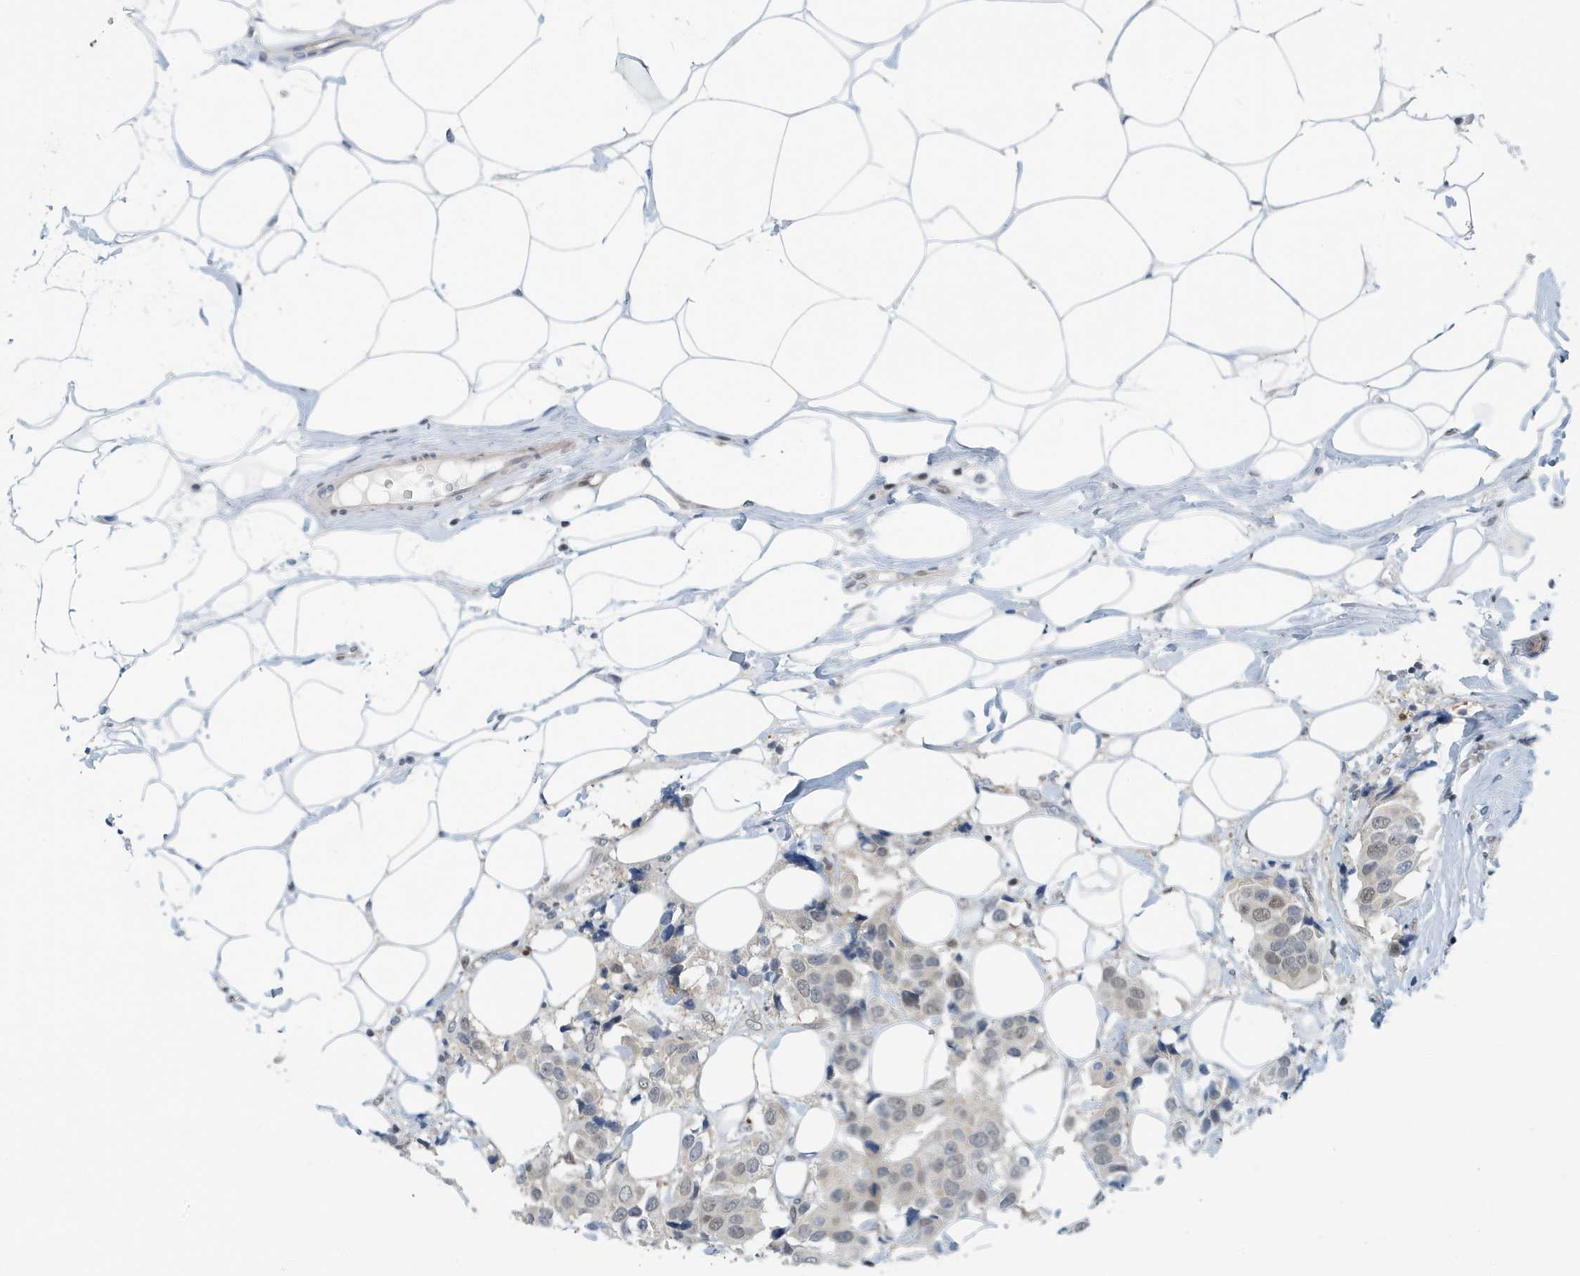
{"staining": {"intensity": "weak", "quantity": "25%-75%", "location": "nuclear"}, "tissue": "breast cancer", "cell_type": "Tumor cells", "image_type": "cancer", "snomed": [{"axis": "morphology", "description": "Normal tissue, NOS"}, {"axis": "morphology", "description": "Duct carcinoma"}, {"axis": "topography", "description": "Breast"}], "caption": "Immunohistochemical staining of intraductal carcinoma (breast) demonstrates low levels of weak nuclear staining in approximately 25%-75% of tumor cells.", "gene": "KIF15", "patient": {"sex": "female", "age": 39}}